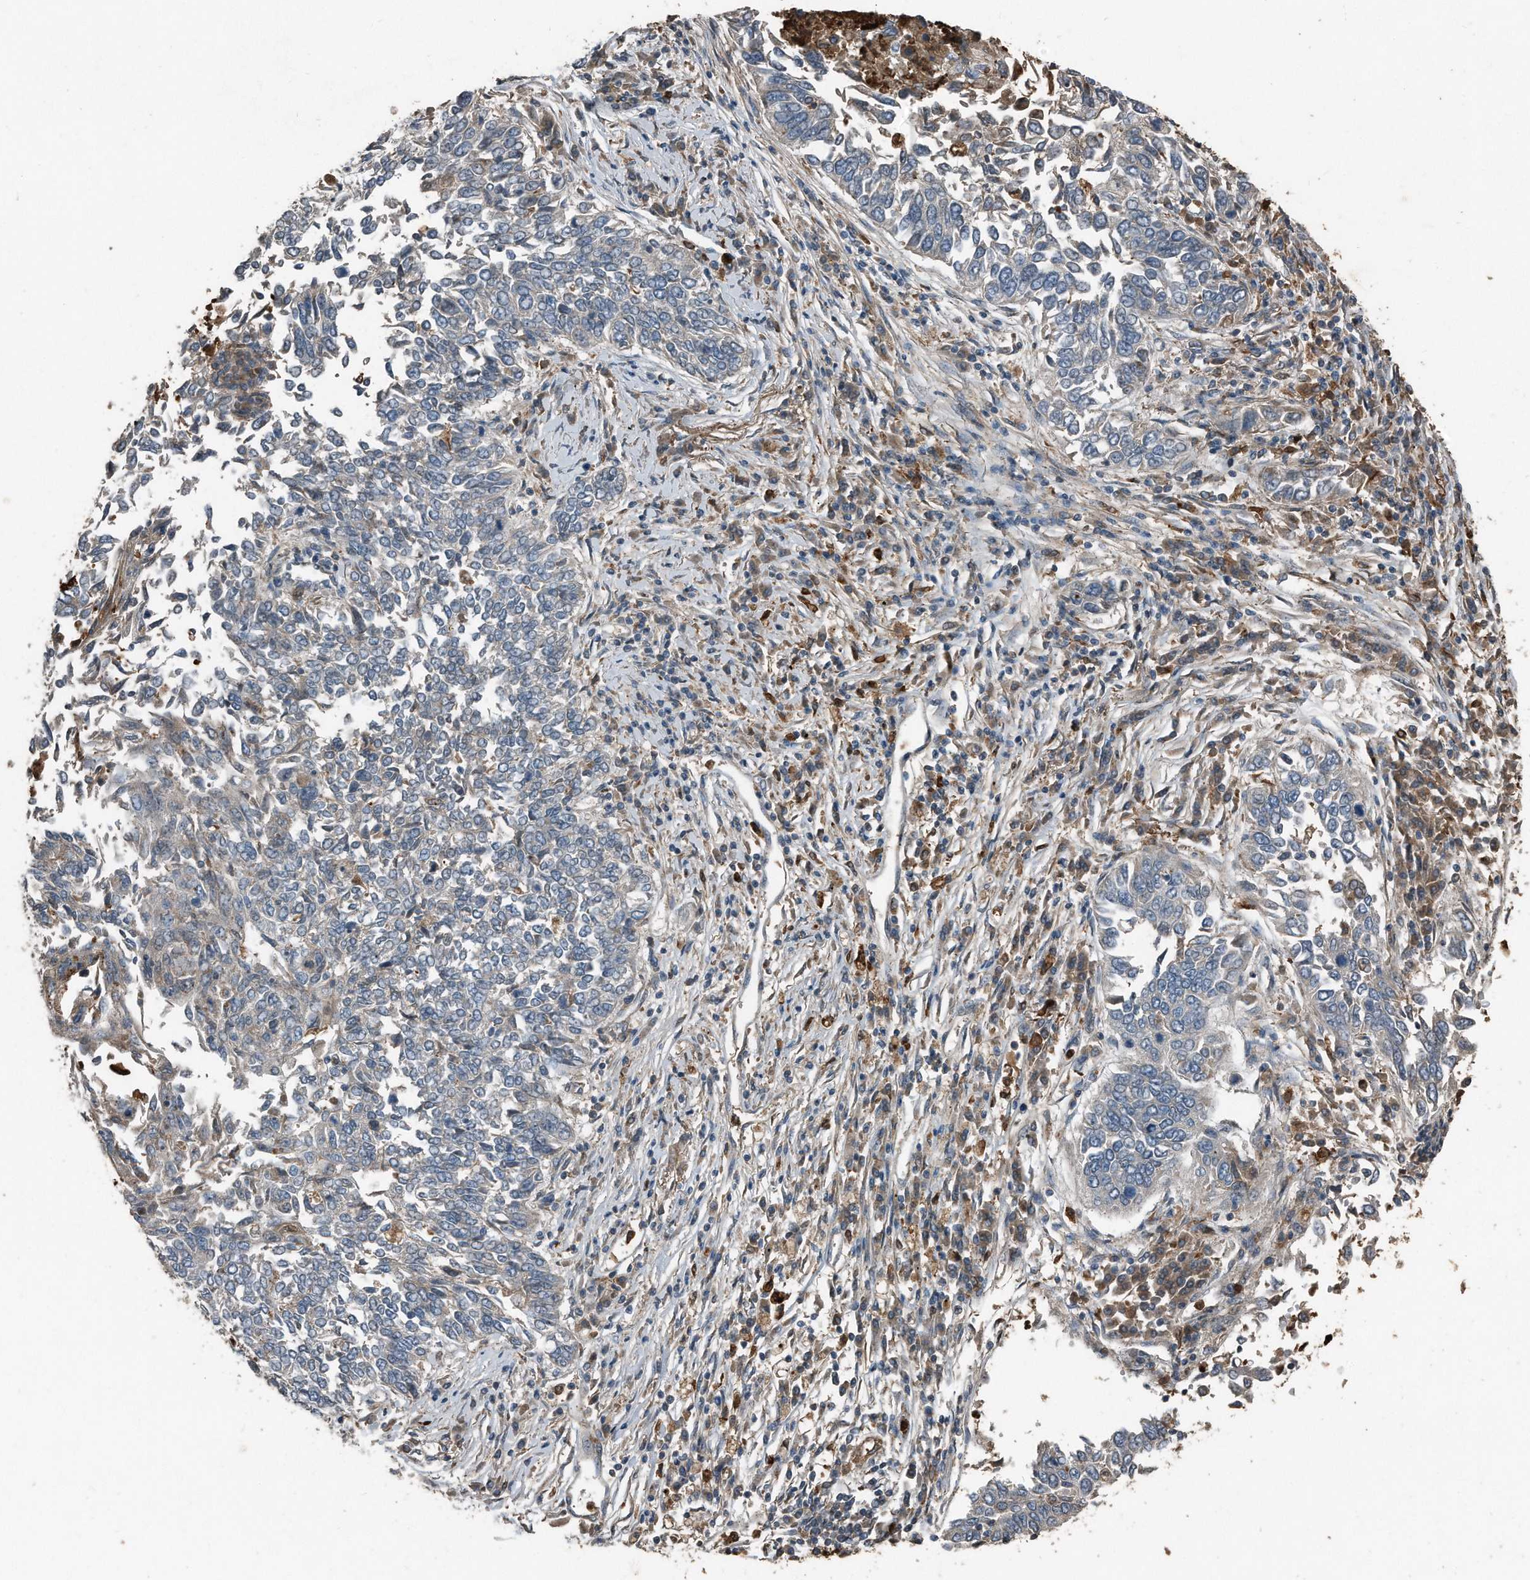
{"staining": {"intensity": "weak", "quantity": "<25%", "location": "cytoplasmic/membranous"}, "tissue": "lung cancer", "cell_type": "Tumor cells", "image_type": "cancer", "snomed": [{"axis": "morphology", "description": "Normal tissue, NOS"}, {"axis": "morphology", "description": "Squamous cell carcinoma, NOS"}, {"axis": "topography", "description": "Cartilage tissue"}, {"axis": "topography", "description": "Bronchus"}, {"axis": "topography", "description": "Lung"}, {"axis": "topography", "description": "Peripheral nerve tissue"}], "caption": "Immunohistochemistry (IHC) of squamous cell carcinoma (lung) reveals no staining in tumor cells.", "gene": "C9", "patient": {"sex": "female", "age": 49}}